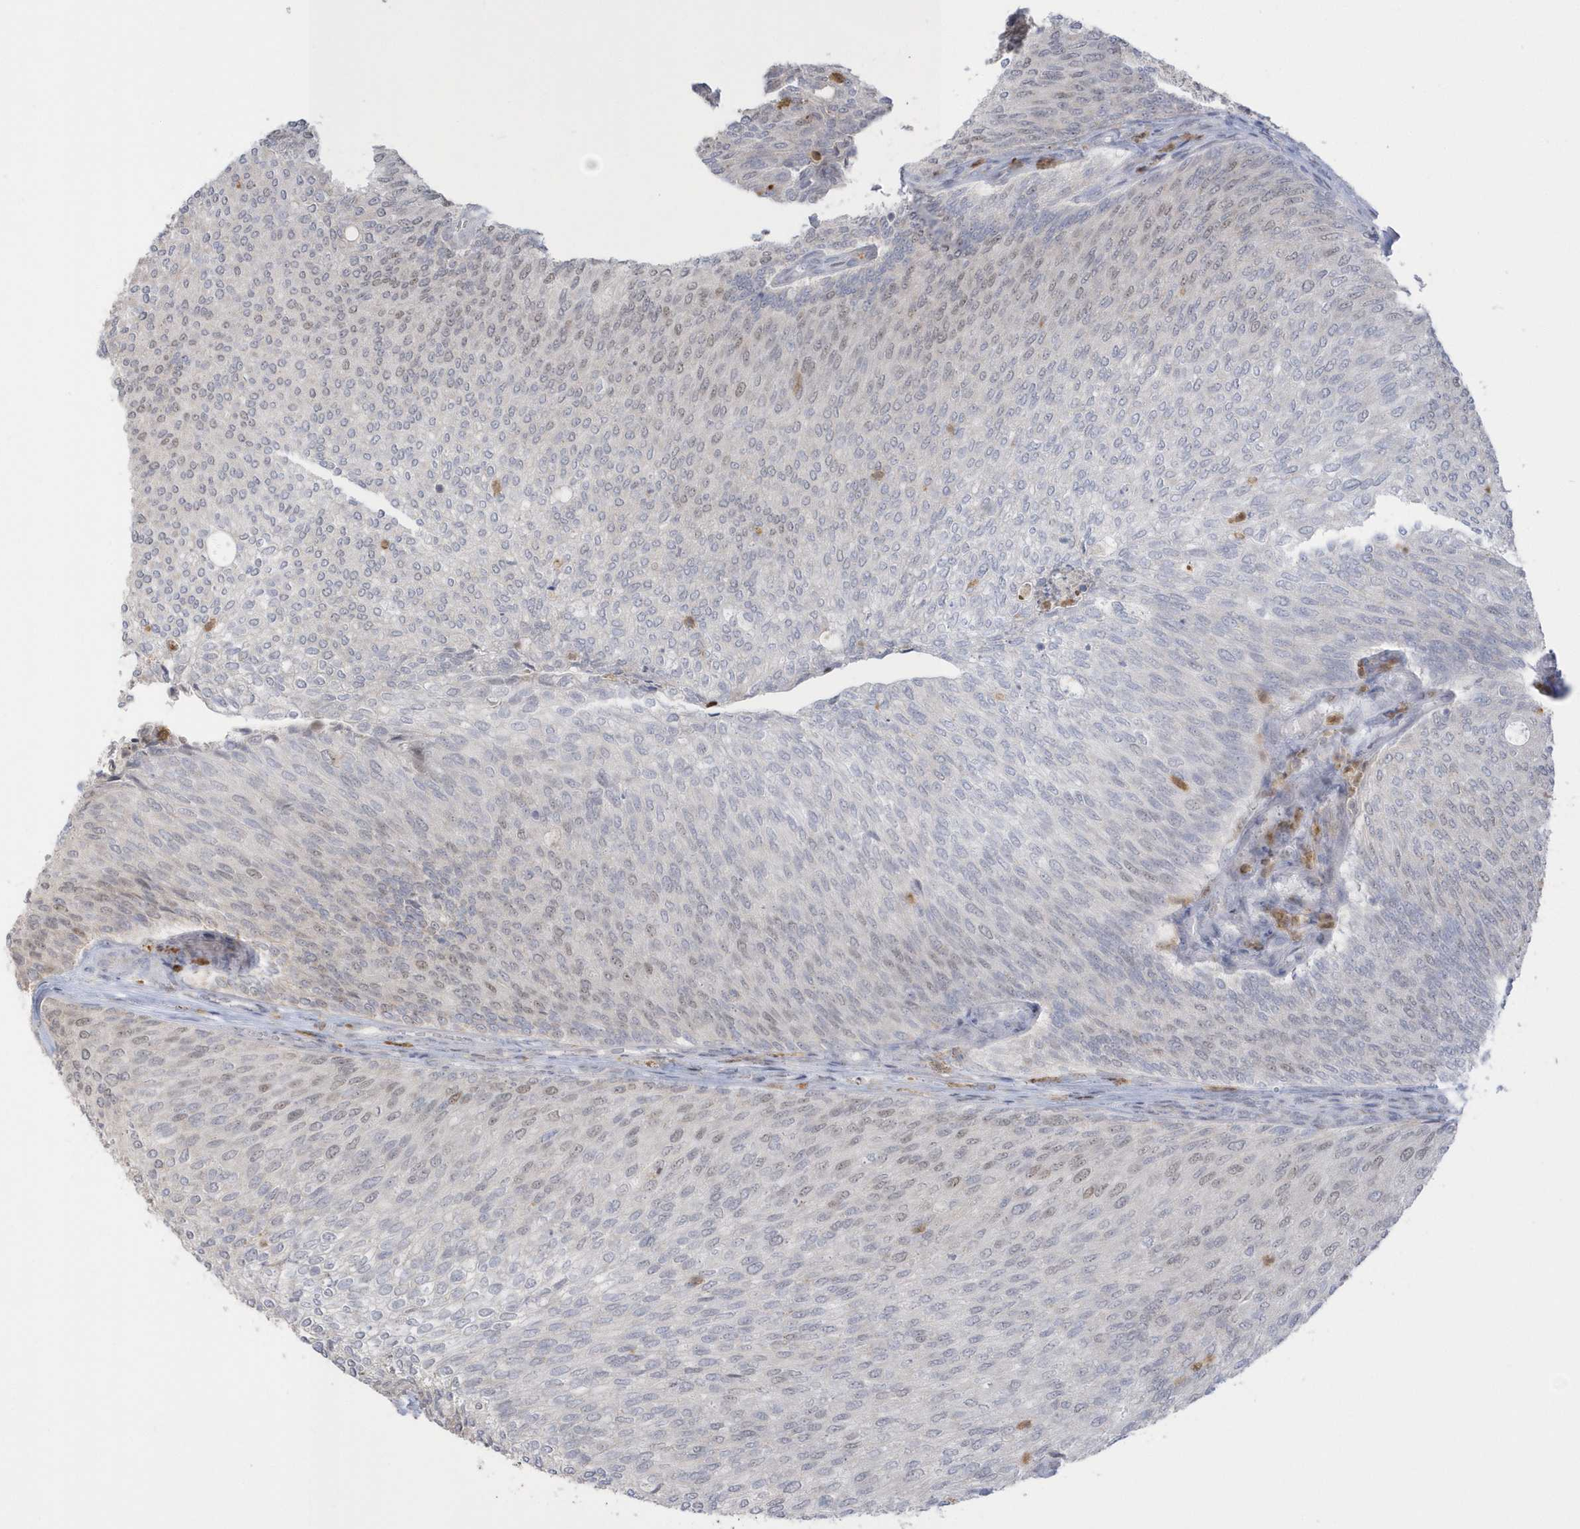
{"staining": {"intensity": "negative", "quantity": "none", "location": "none"}, "tissue": "urothelial cancer", "cell_type": "Tumor cells", "image_type": "cancer", "snomed": [{"axis": "morphology", "description": "Urothelial carcinoma, Low grade"}, {"axis": "topography", "description": "Urinary bladder"}], "caption": "Tumor cells show no significant protein expression in urothelial carcinoma (low-grade).", "gene": "NAF1", "patient": {"sex": "female", "age": 79}}